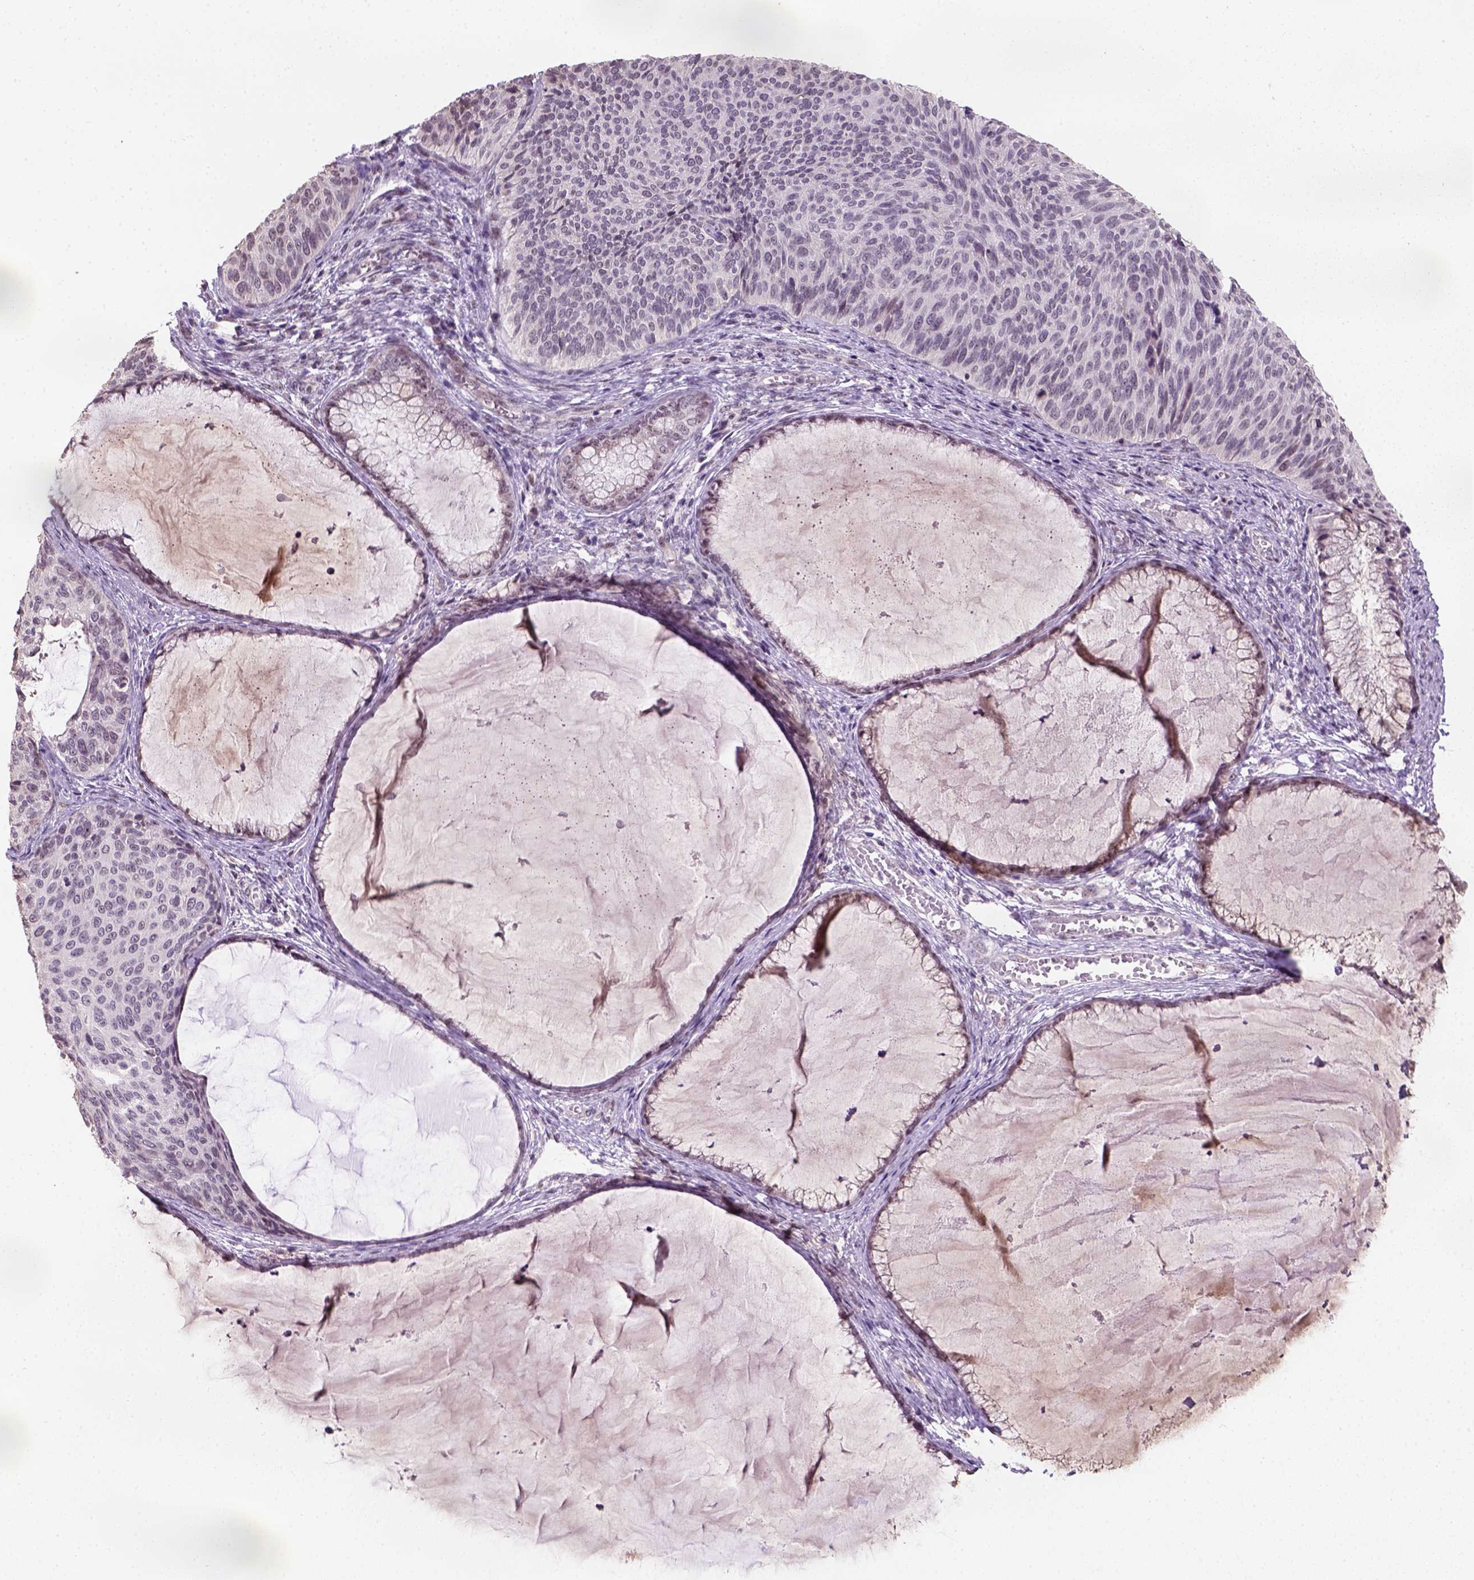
{"staining": {"intensity": "negative", "quantity": "none", "location": "none"}, "tissue": "cervical cancer", "cell_type": "Tumor cells", "image_type": "cancer", "snomed": [{"axis": "morphology", "description": "Squamous cell carcinoma, NOS"}, {"axis": "topography", "description": "Cervix"}], "caption": "Protein analysis of squamous cell carcinoma (cervical) exhibits no significant positivity in tumor cells. (DAB IHC with hematoxylin counter stain).", "gene": "DDX50", "patient": {"sex": "female", "age": 36}}